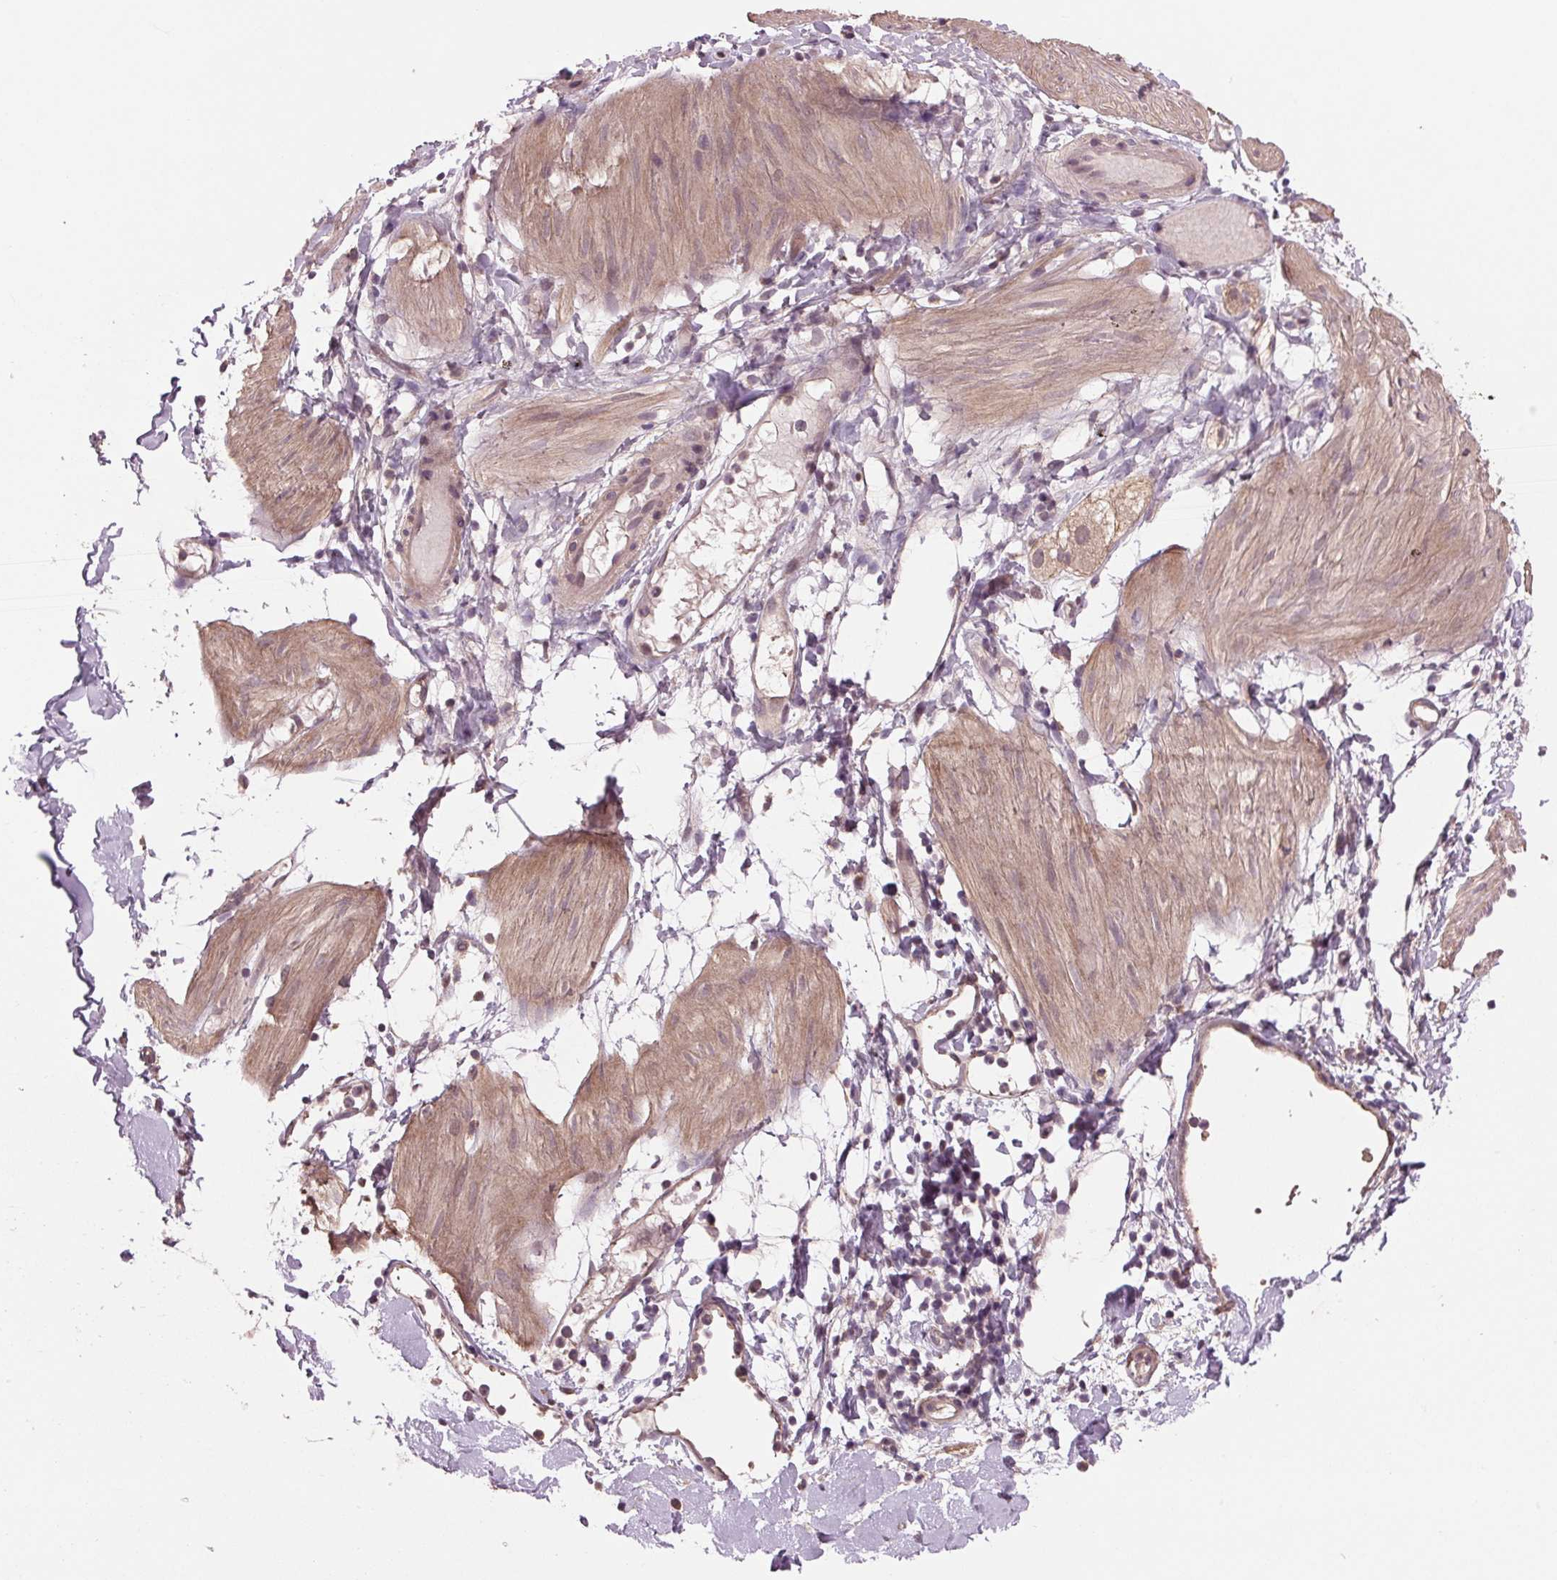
{"staining": {"intensity": "negative", "quantity": "none", "location": "none"}, "tissue": "adipose tissue", "cell_type": "Adipocytes", "image_type": "normal", "snomed": [{"axis": "morphology", "description": "Normal tissue, NOS"}, {"axis": "topography", "description": "Gallbladder"}, {"axis": "topography", "description": "Peripheral nerve tissue"}], "caption": "Adipocytes are negative for protein expression in normal human adipose tissue. (DAB (3,3'-diaminobenzidine) immunohistochemistry with hematoxylin counter stain).", "gene": "MAPK8", "patient": {"sex": "female", "age": 45}}